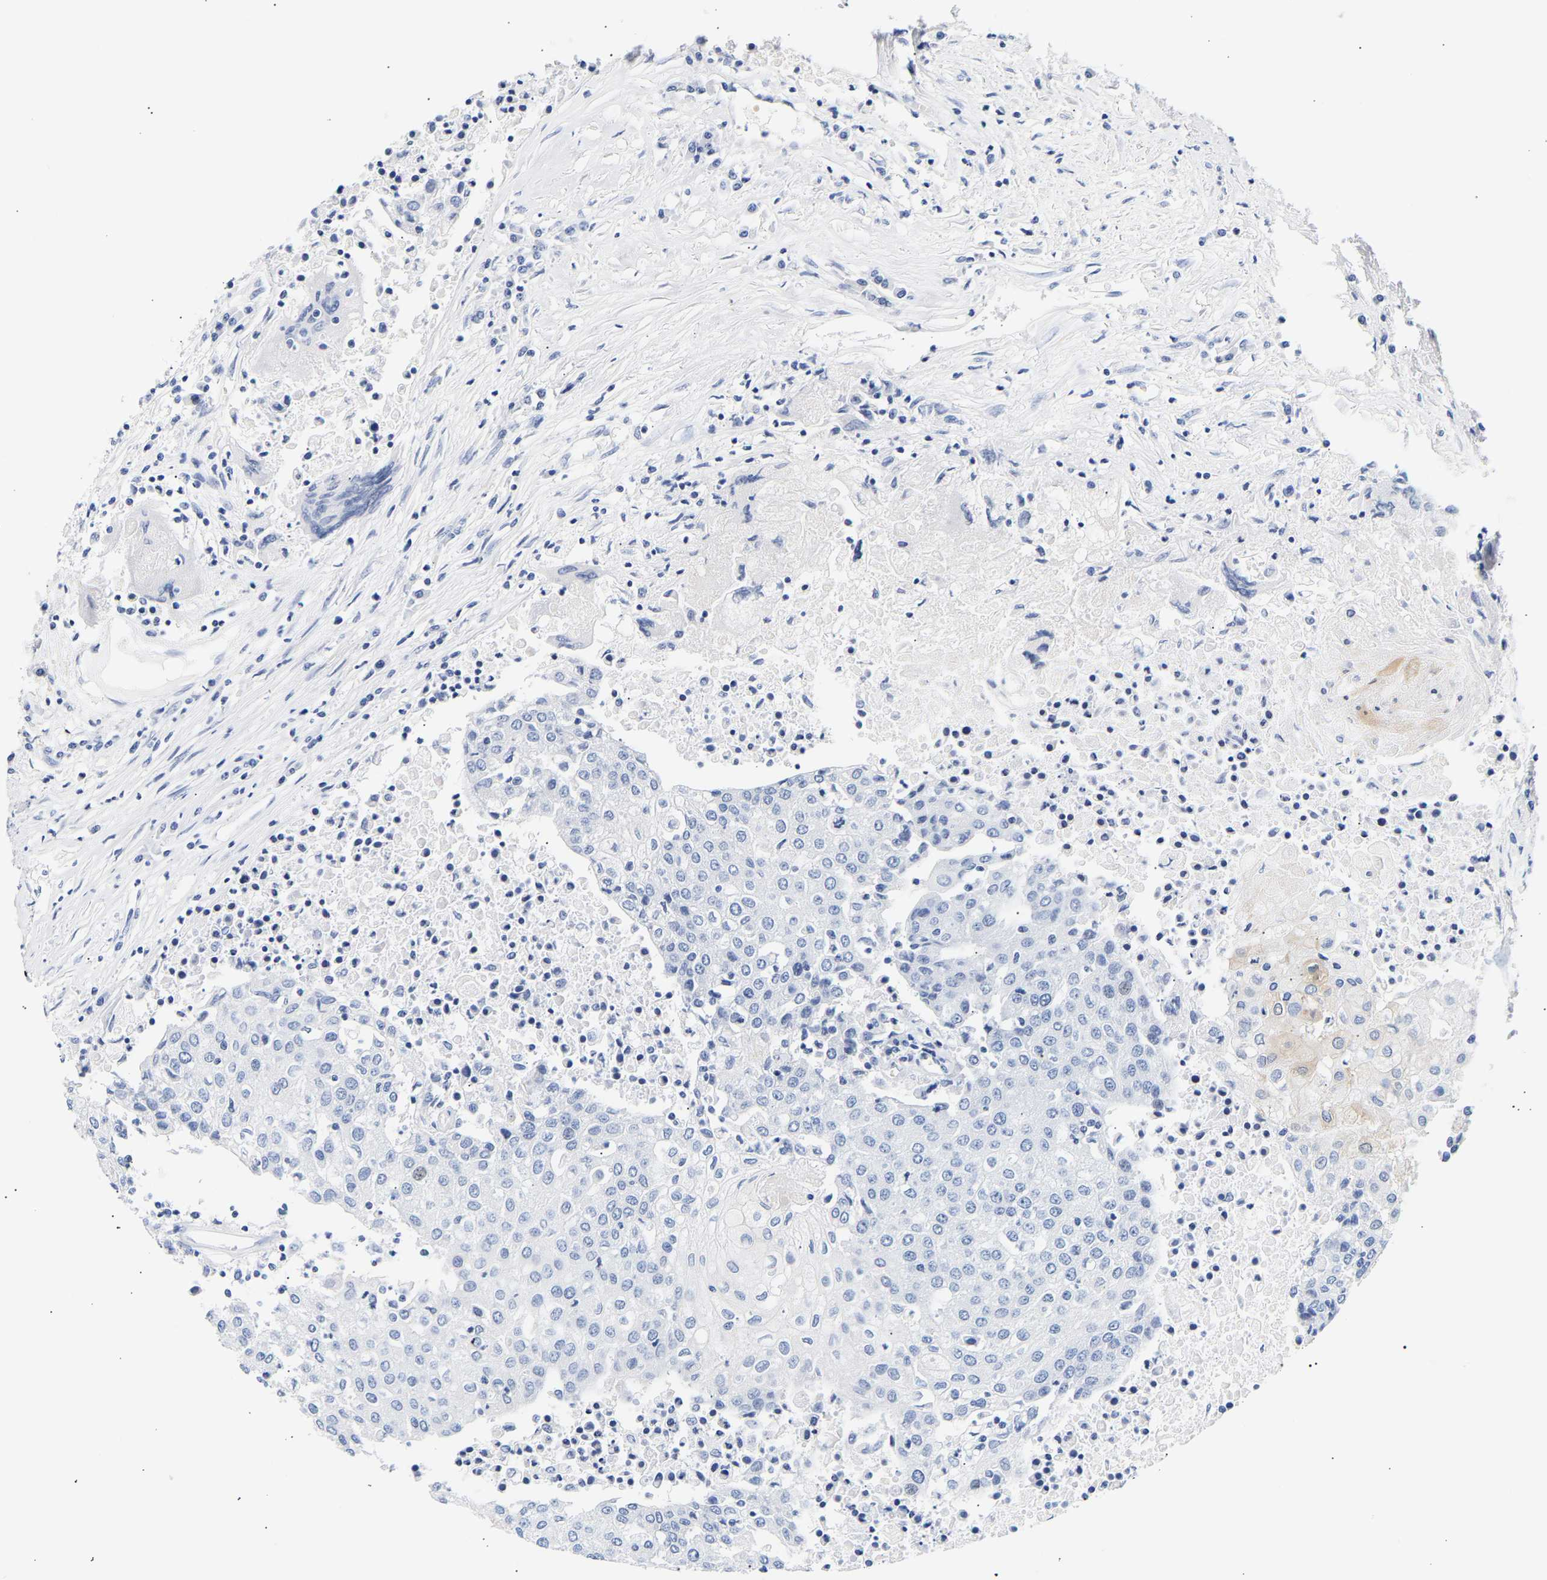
{"staining": {"intensity": "negative", "quantity": "none", "location": "none"}, "tissue": "urothelial cancer", "cell_type": "Tumor cells", "image_type": "cancer", "snomed": [{"axis": "morphology", "description": "Urothelial carcinoma, High grade"}, {"axis": "topography", "description": "Urinary bladder"}], "caption": "IHC of human urothelial cancer exhibits no positivity in tumor cells.", "gene": "SPINK2", "patient": {"sex": "female", "age": 85}}